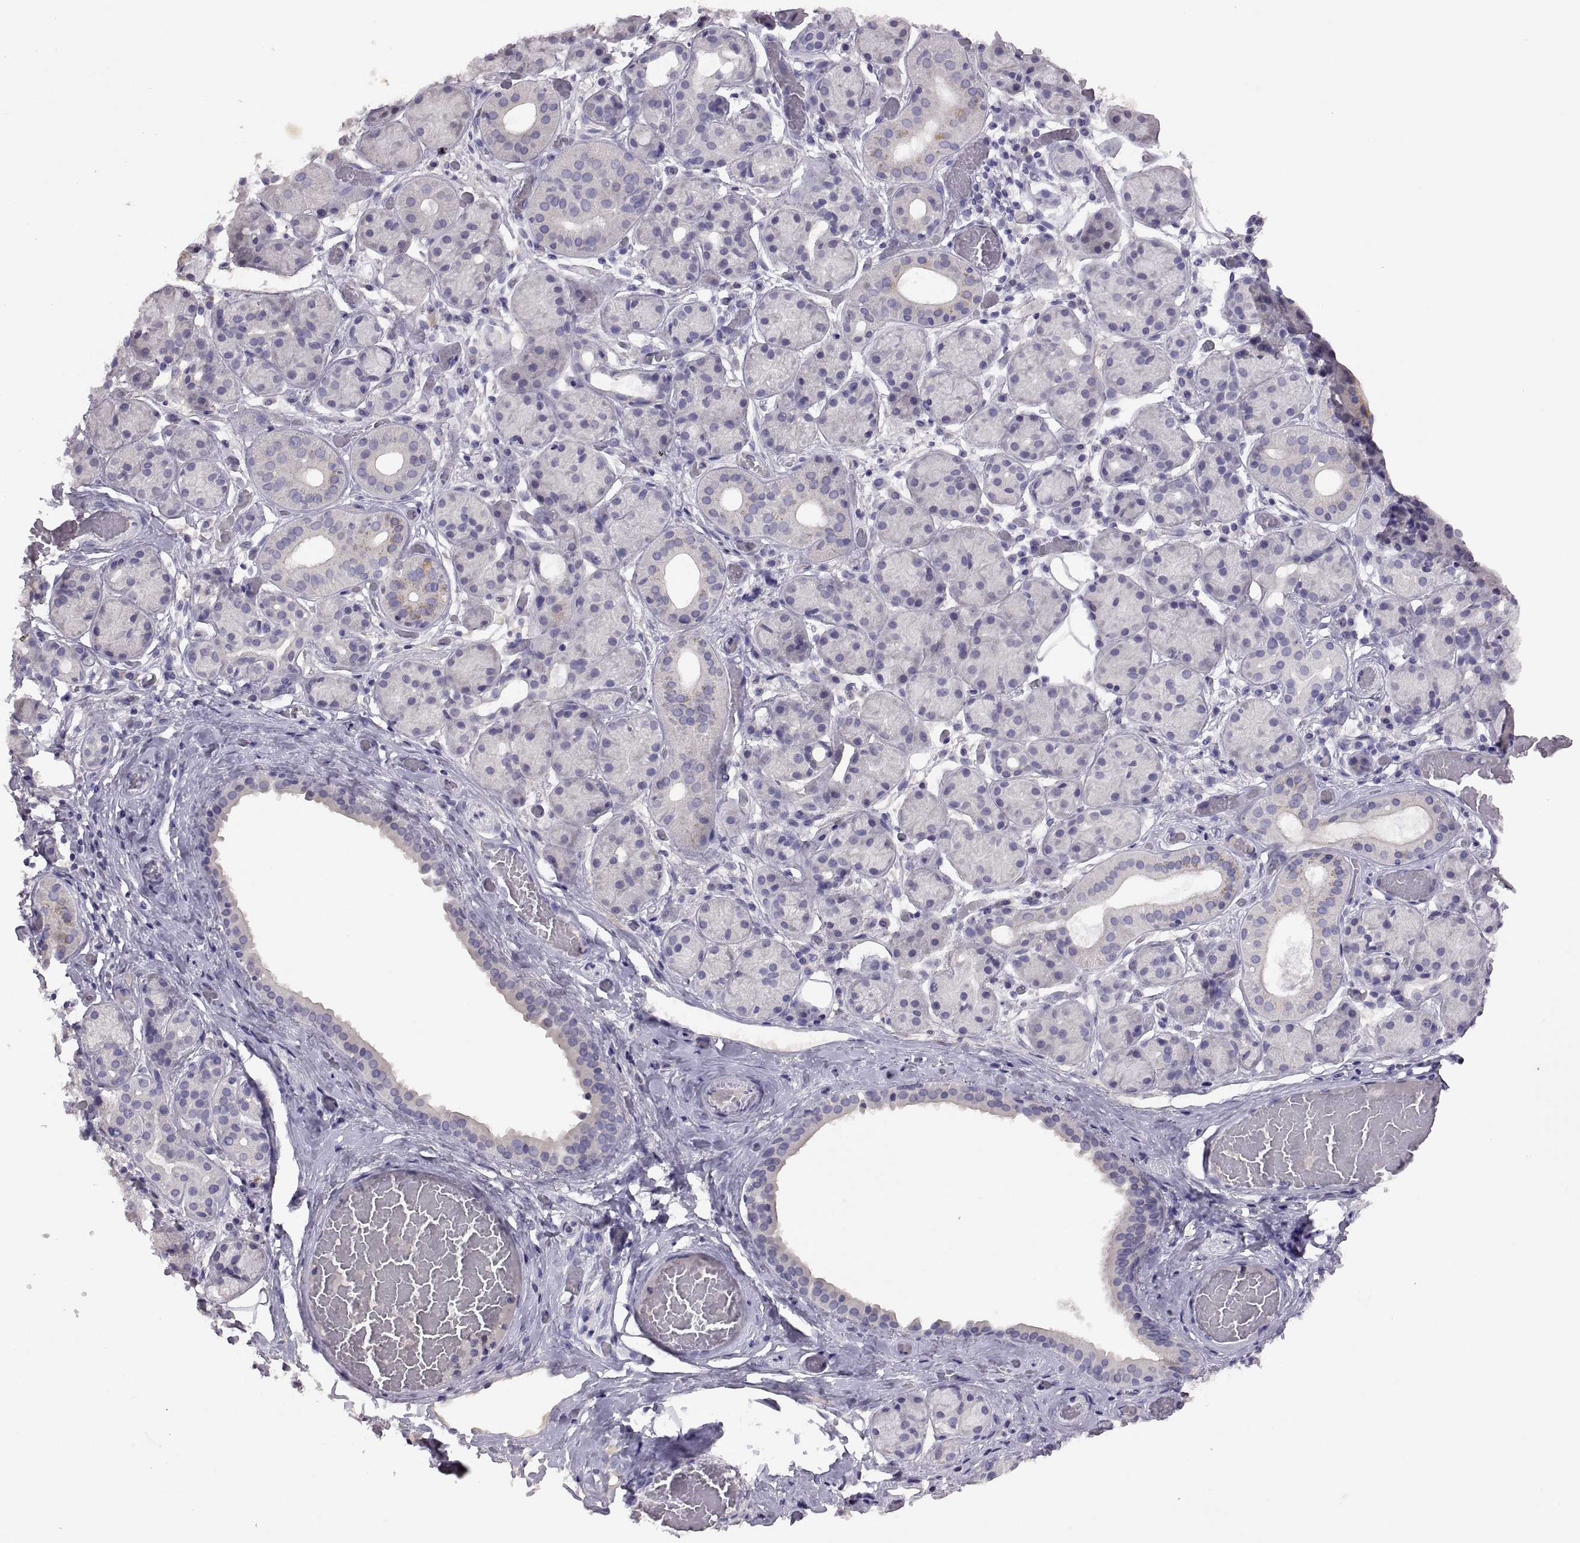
{"staining": {"intensity": "negative", "quantity": "none", "location": "none"}, "tissue": "salivary gland", "cell_type": "Glandular cells", "image_type": "normal", "snomed": [{"axis": "morphology", "description": "Normal tissue, NOS"}, {"axis": "topography", "description": "Salivary gland"}, {"axis": "topography", "description": "Peripheral nerve tissue"}], "caption": "High power microscopy histopathology image of an immunohistochemistry histopathology image of unremarkable salivary gland, revealing no significant staining in glandular cells. (DAB immunohistochemistry (IHC) with hematoxylin counter stain).", "gene": "TBX19", "patient": {"sex": "male", "age": 71}}